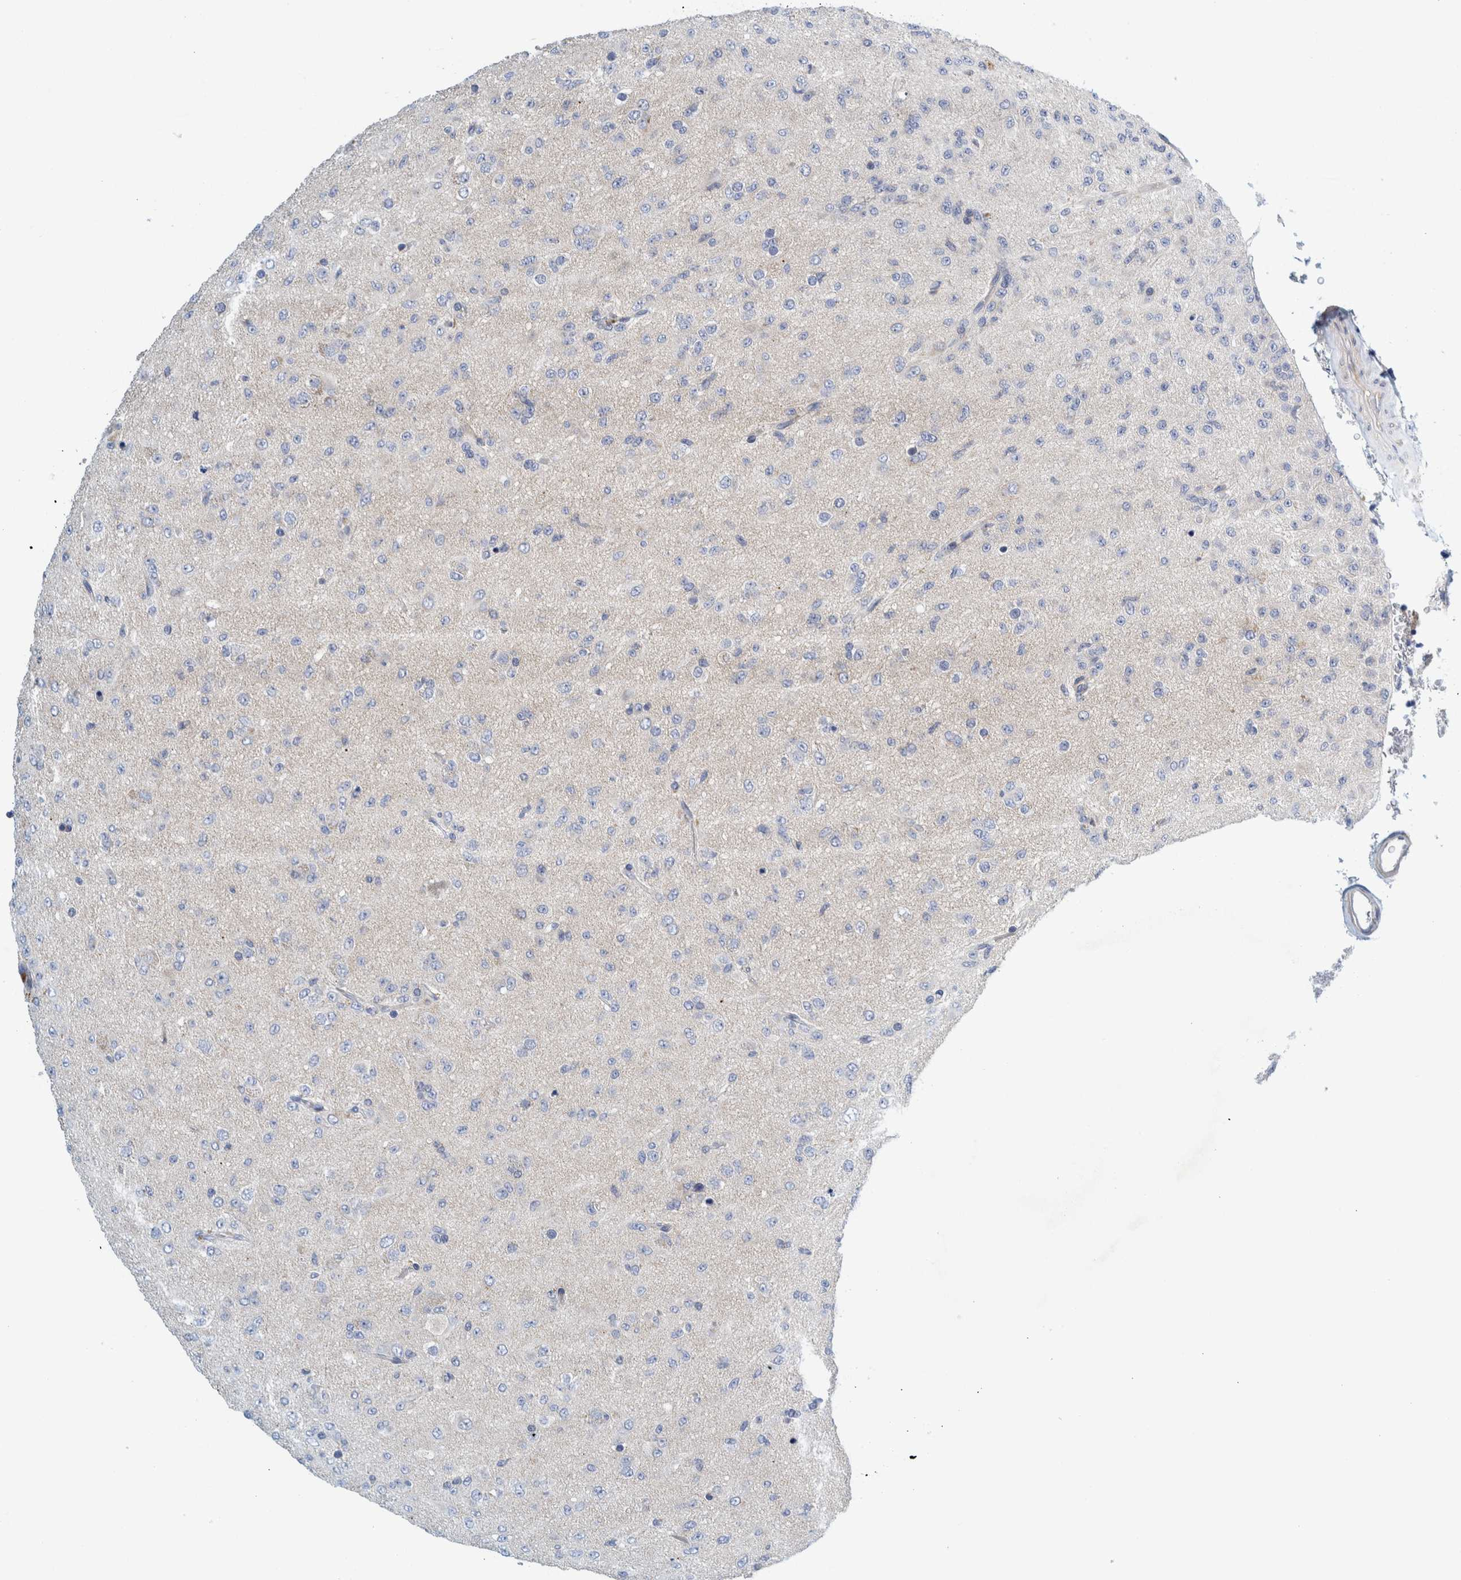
{"staining": {"intensity": "negative", "quantity": "none", "location": "none"}, "tissue": "glioma", "cell_type": "Tumor cells", "image_type": "cancer", "snomed": [{"axis": "morphology", "description": "Glioma, malignant, Low grade"}, {"axis": "topography", "description": "Brain"}], "caption": "This is an IHC micrograph of malignant low-grade glioma. There is no staining in tumor cells.", "gene": "ZNF324B", "patient": {"sex": "male", "age": 65}}